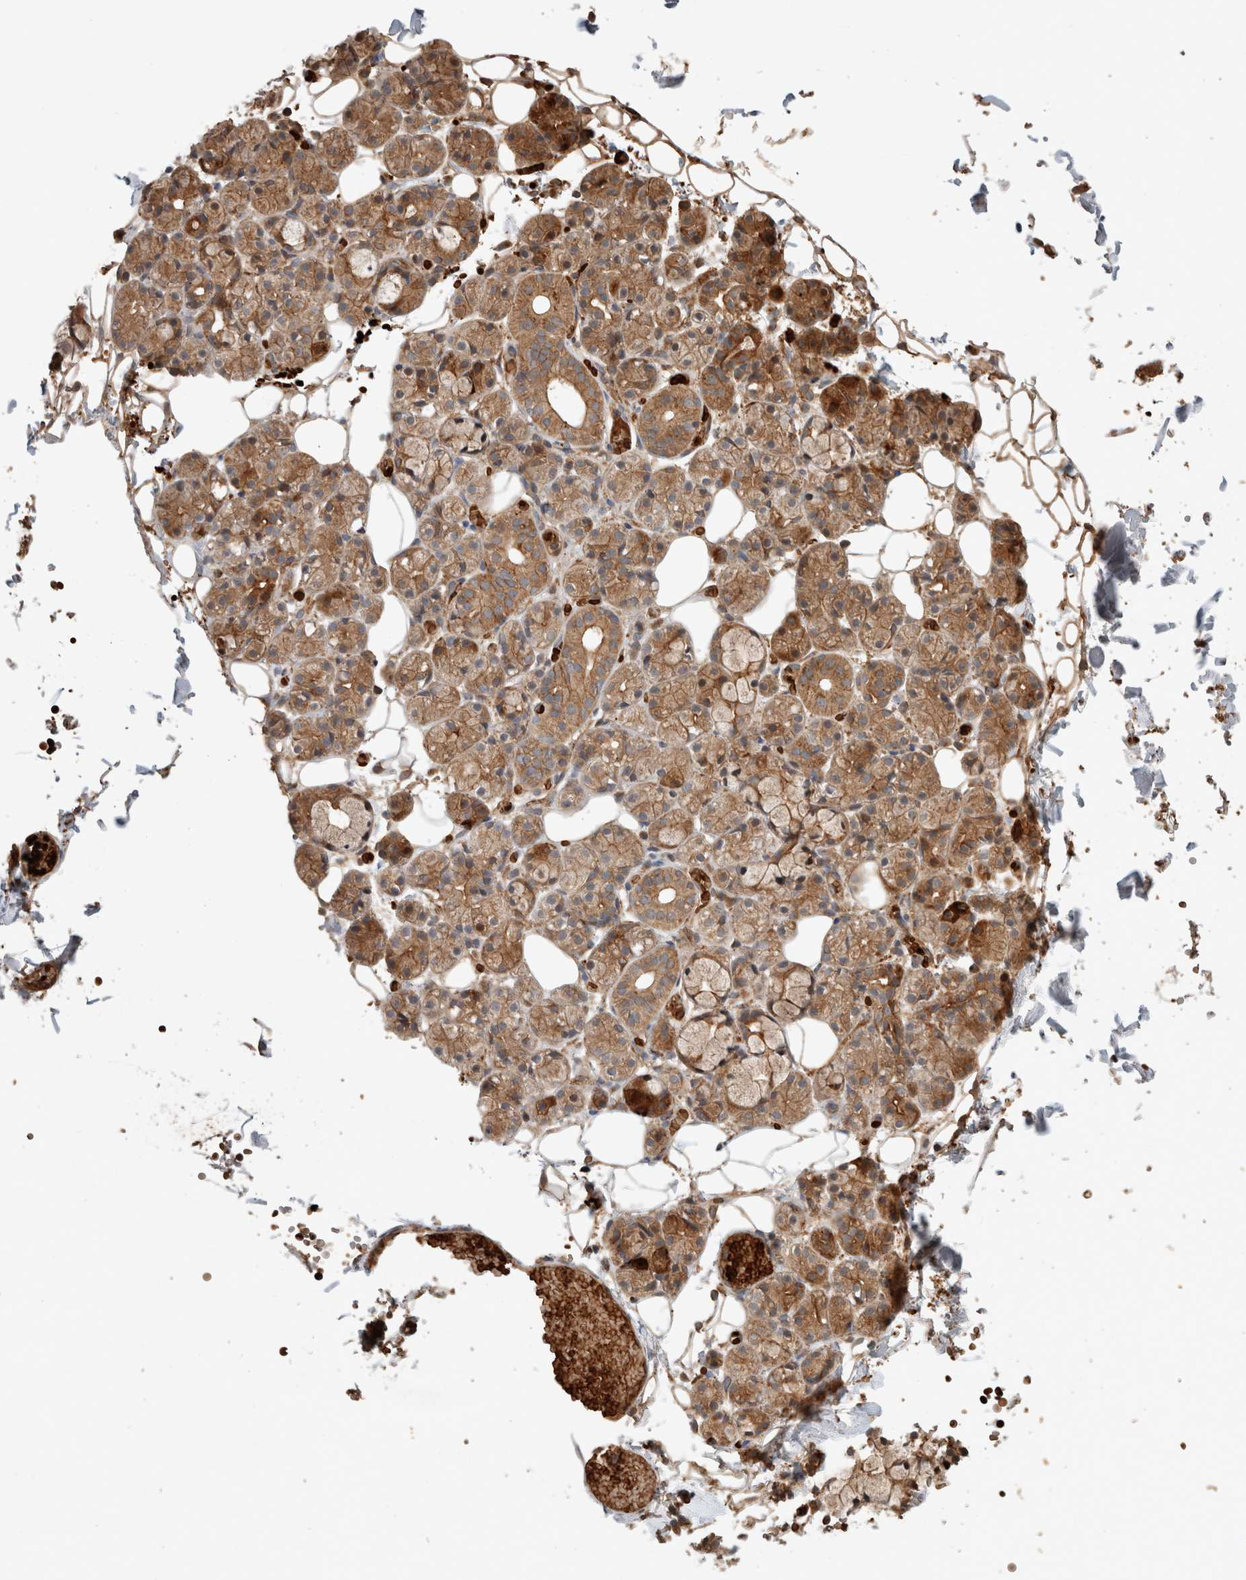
{"staining": {"intensity": "moderate", "quantity": ">75%", "location": "cytoplasmic/membranous,nuclear"}, "tissue": "salivary gland", "cell_type": "Glandular cells", "image_type": "normal", "snomed": [{"axis": "morphology", "description": "Normal tissue, NOS"}, {"axis": "topography", "description": "Salivary gland"}], "caption": "The image shows staining of unremarkable salivary gland, revealing moderate cytoplasmic/membranous,nuclear protein positivity (brown color) within glandular cells. (DAB (3,3'-diaminobenzidine) = brown stain, brightfield microscopy at high magnification).", "gene": "OTUD6B", "patient": {"sex": "male", "age": 63}}